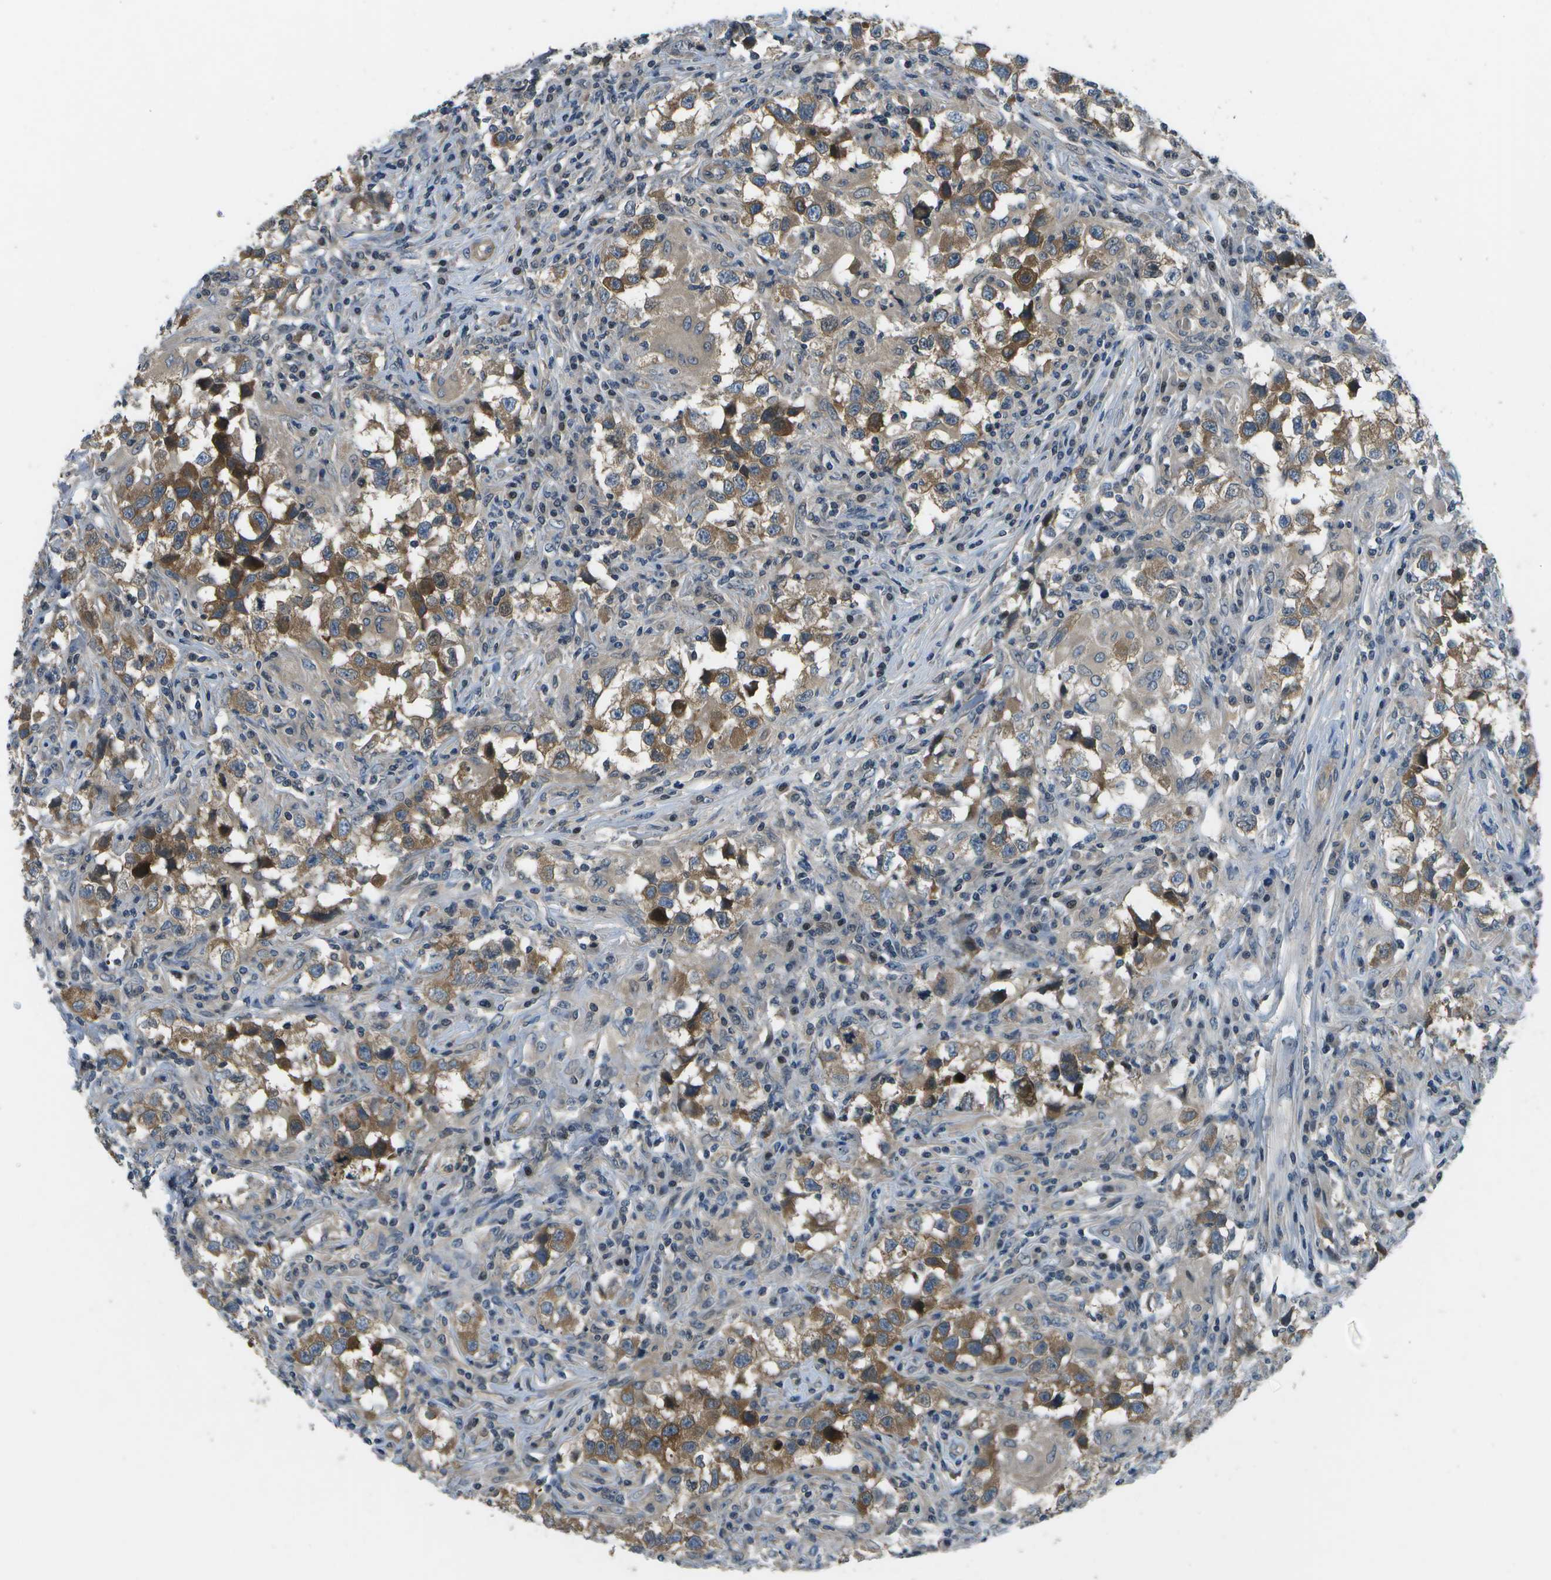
{"staining": {"intensity": "moderate", "quantity": ">75%", "location": "cytoplasmic/membranous"}, "tissue": "testis cancer", "cell_type": "Tumor cells", "image_type": "cancer", "snomed": [{"axis": "morphology", "description": "Carcinoma, Embryonal, NOS"}, {"axis": "topography", "description": "Testis"}], "caption": "High-power microscopy captured an immunohistochemistry image of testis embryonal carcinoma, revealing moderate cytoplasmic/membranous positivity in about >75% of tumor cells.", "gene": "ENPP5", "patient": {"sex": "male", "age": 21}}